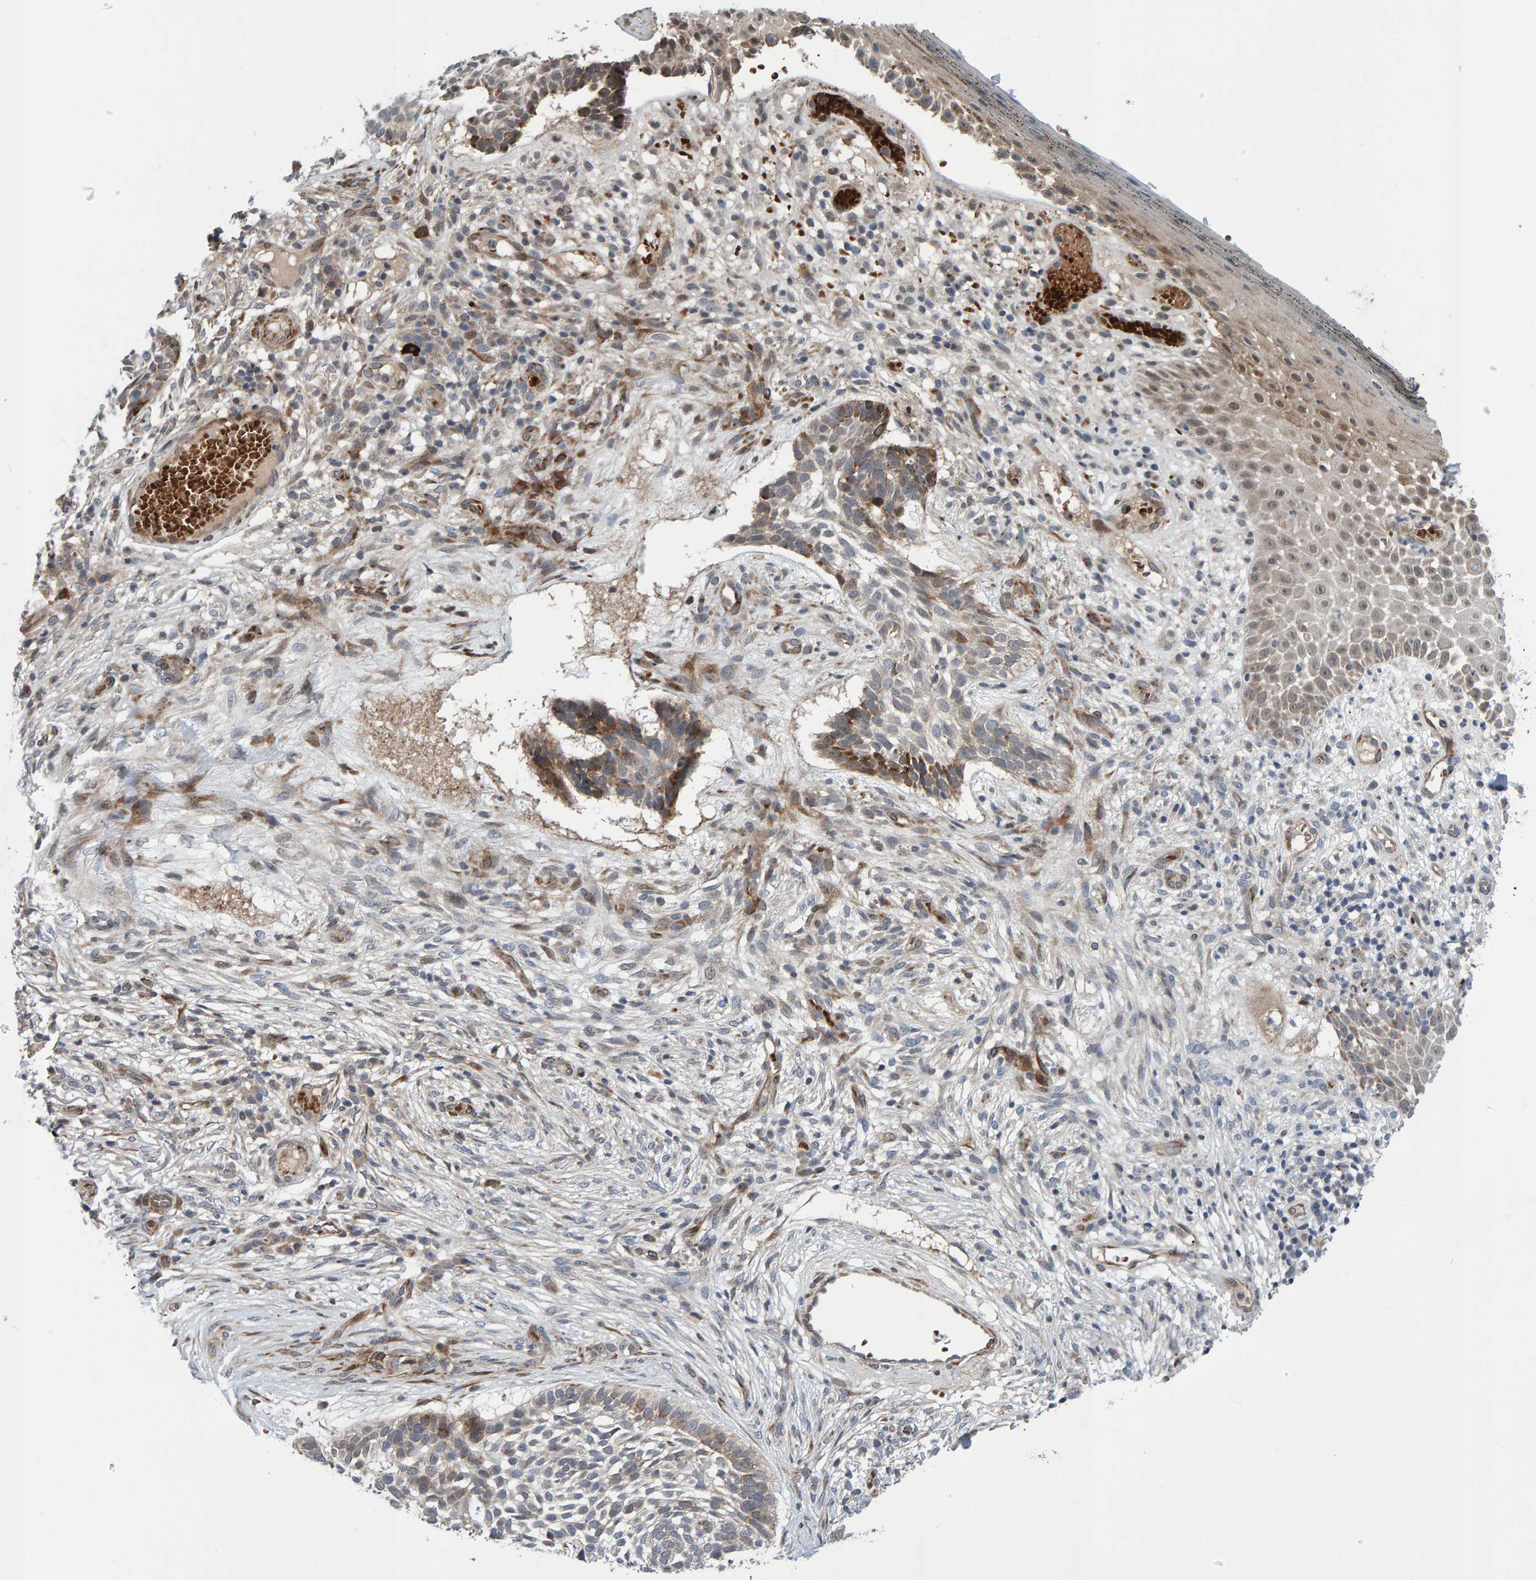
{"staining": {"intensity": "moderate", "quantity": "<25%", "location": "cytoplasmic/membranous"}, "tissue": "skin cancer", "cell_type": "Tumor cells", "image_type": "cancer", "snomed": [{"axis": "morphology", "description": "Basal cell carcinoma"}, {"axis": "topography", "description": "Skin"}], "caption": "Skin basal cell carcinoma stained with DAB immunohistochemistry reveals low levels of moderate cytoplasmic/membranous staining in approximately <25% of tumor cells. The staining is performed using DAB brown chromogen to label protein expression. The nuclei are counter-stained blue using hematoxylin.", "gene": "MFSD6L", "patient": {"sex": "female", "age": 64}}